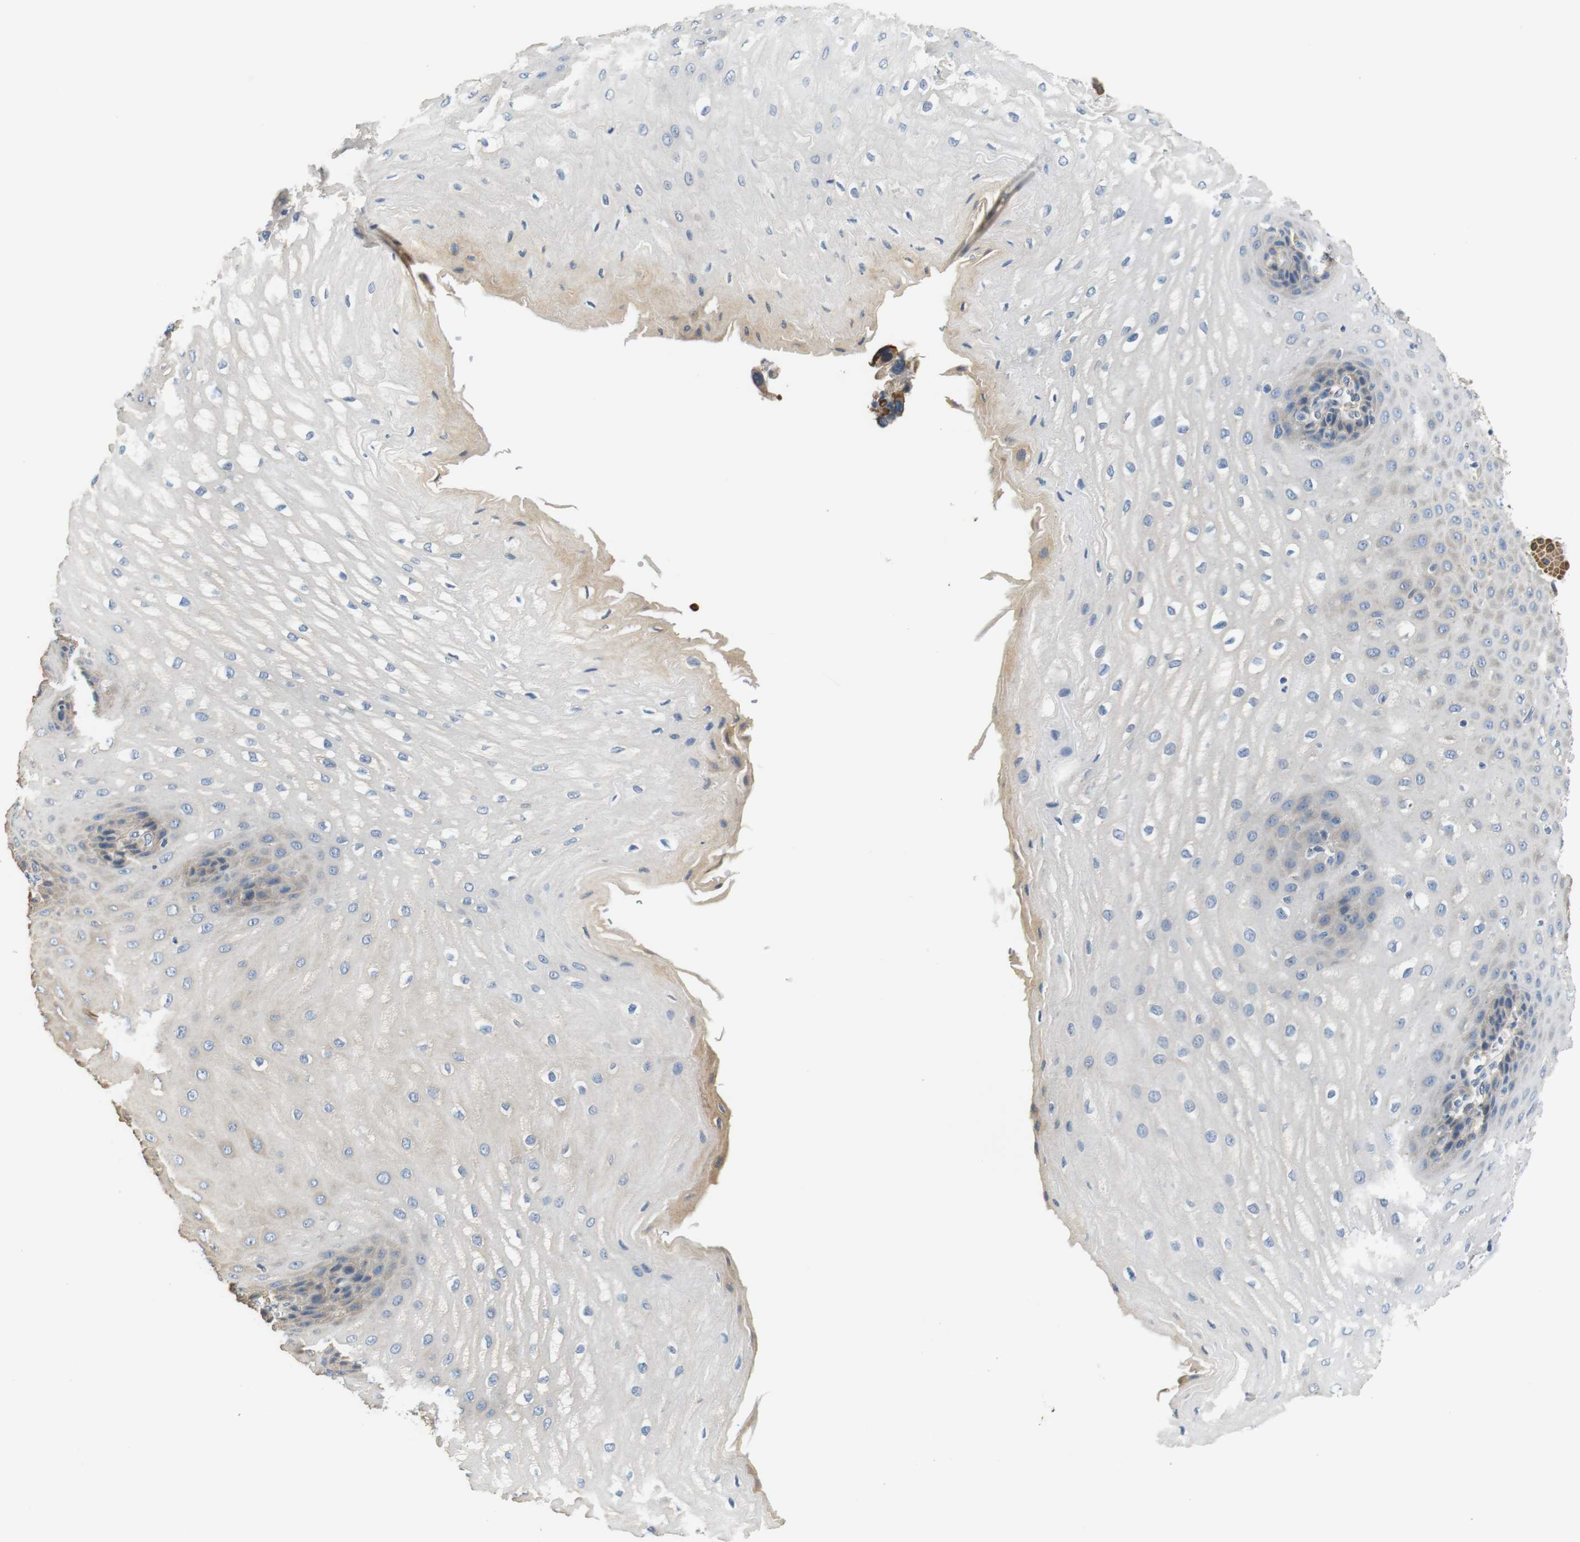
{"staining": {"intensity": "weak", "quantity": "<25%", "location": "cytoplasmic/membranous"}, "tissue": "esophagus", "cell_type": "Squamous epithelial cells", "image_type": "normal", "snomed": [{"axis": "morphology", "description": "Normal tissue, NOS"}, {"axis": "topography", "description": "Esophagus"}], "caption": "Human esophagus stained for a protein using IHC shows no expression in squamous epithelial cells.", "gene": "UNC5CL", "patient": {"sex": "male", "age": 54}}